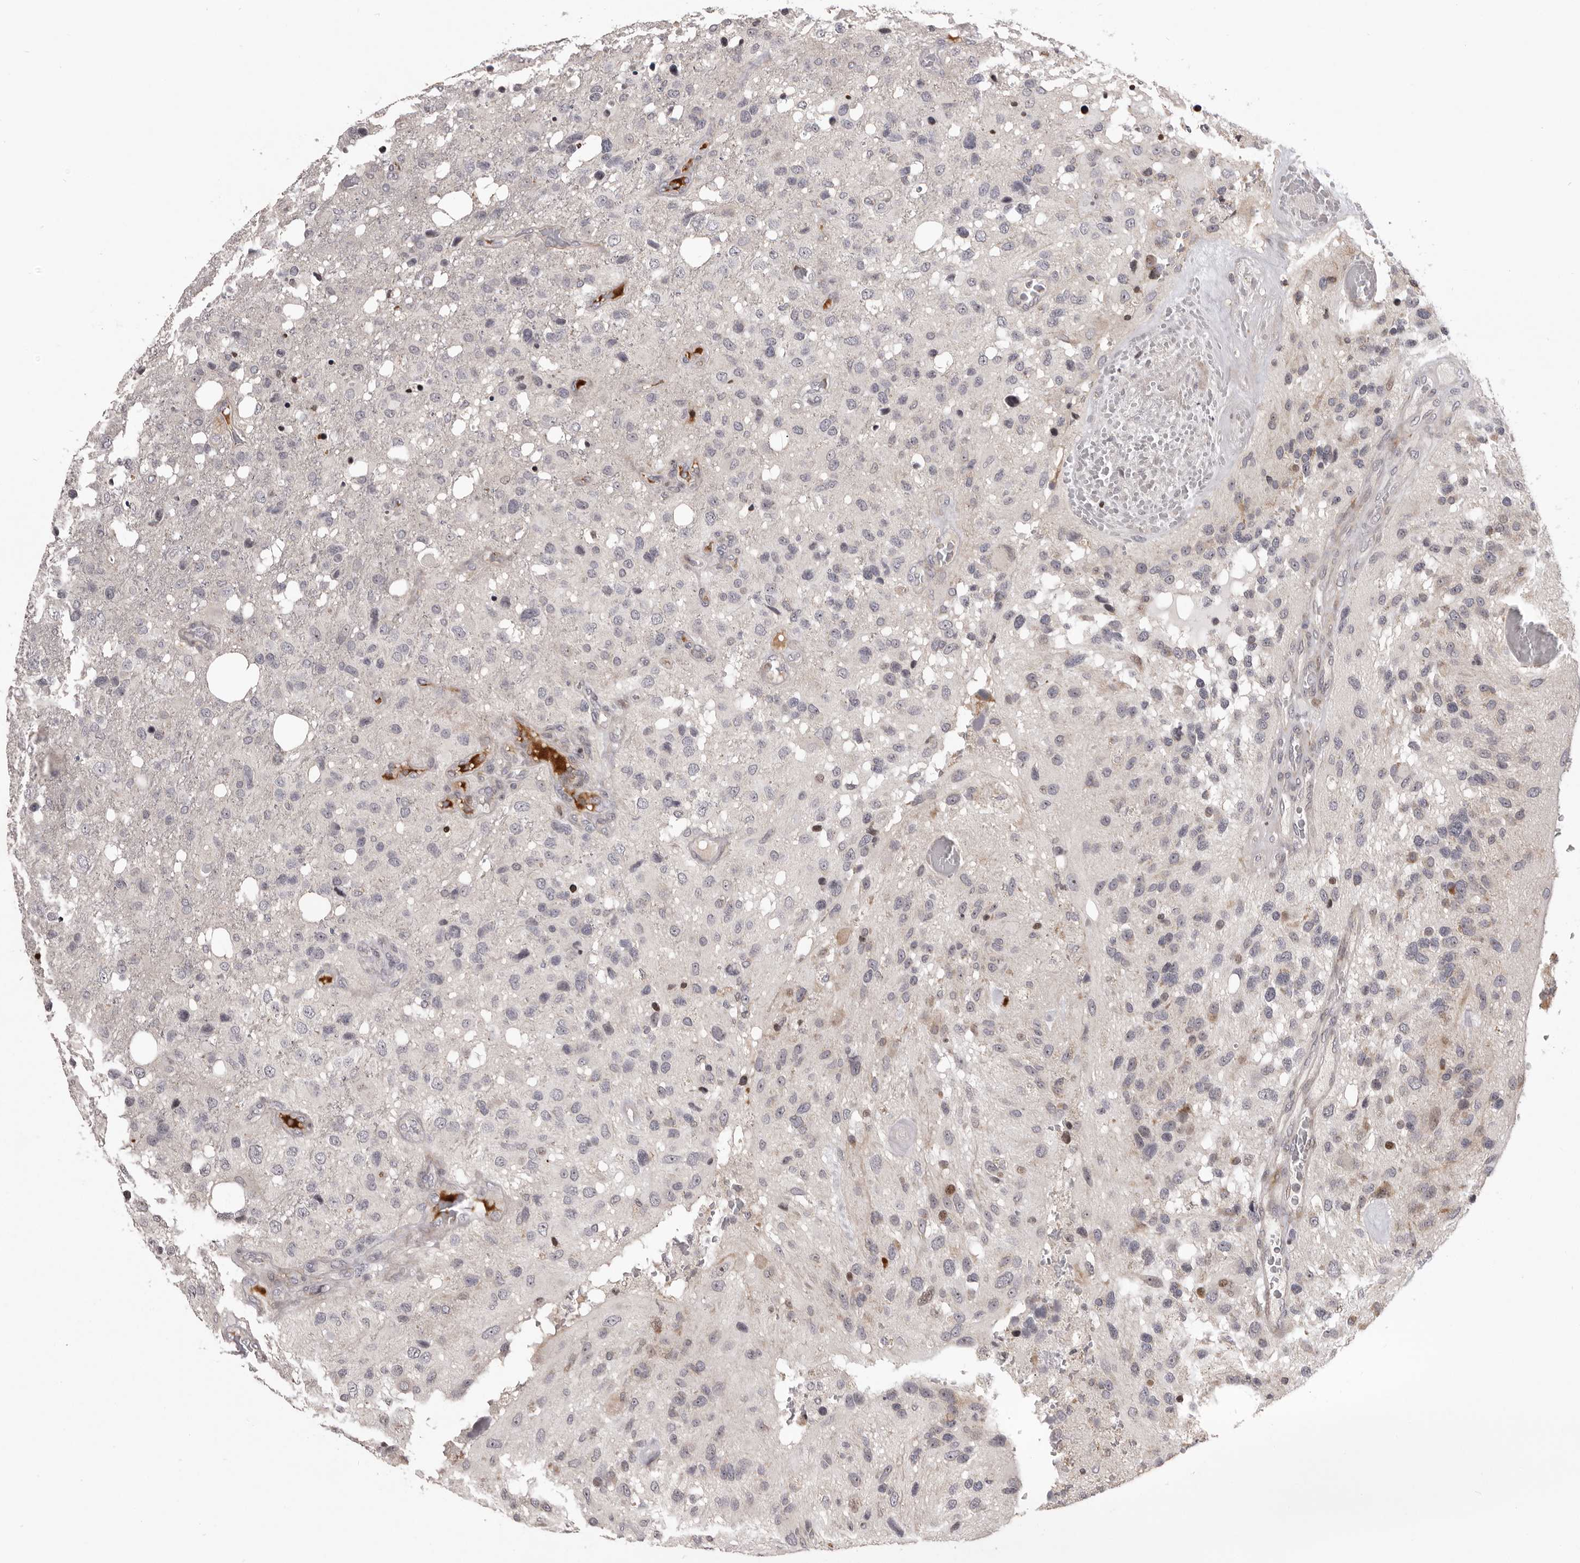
{"staining": {"intensity": "moderate", "quantity": "<25%", "location": "nuclear"}, "tissue": "glioma", "cell_type": "Tumor cells", "image_type": "cancer", "snomed": [{"axis": "morphology", "description": "Glioma, malignant, High grade"}, {"axis": "topography", "description": "Brain"}], "caption": "IHC photomicrograph of human malignant glioma (high-grade) stained for a protein (brown), which demonstrates low levels of moderate nuclear staining in about <25% of tumor cells.", "gene": "AZIN1", "patient": {"sex": "female", "age": 58}}